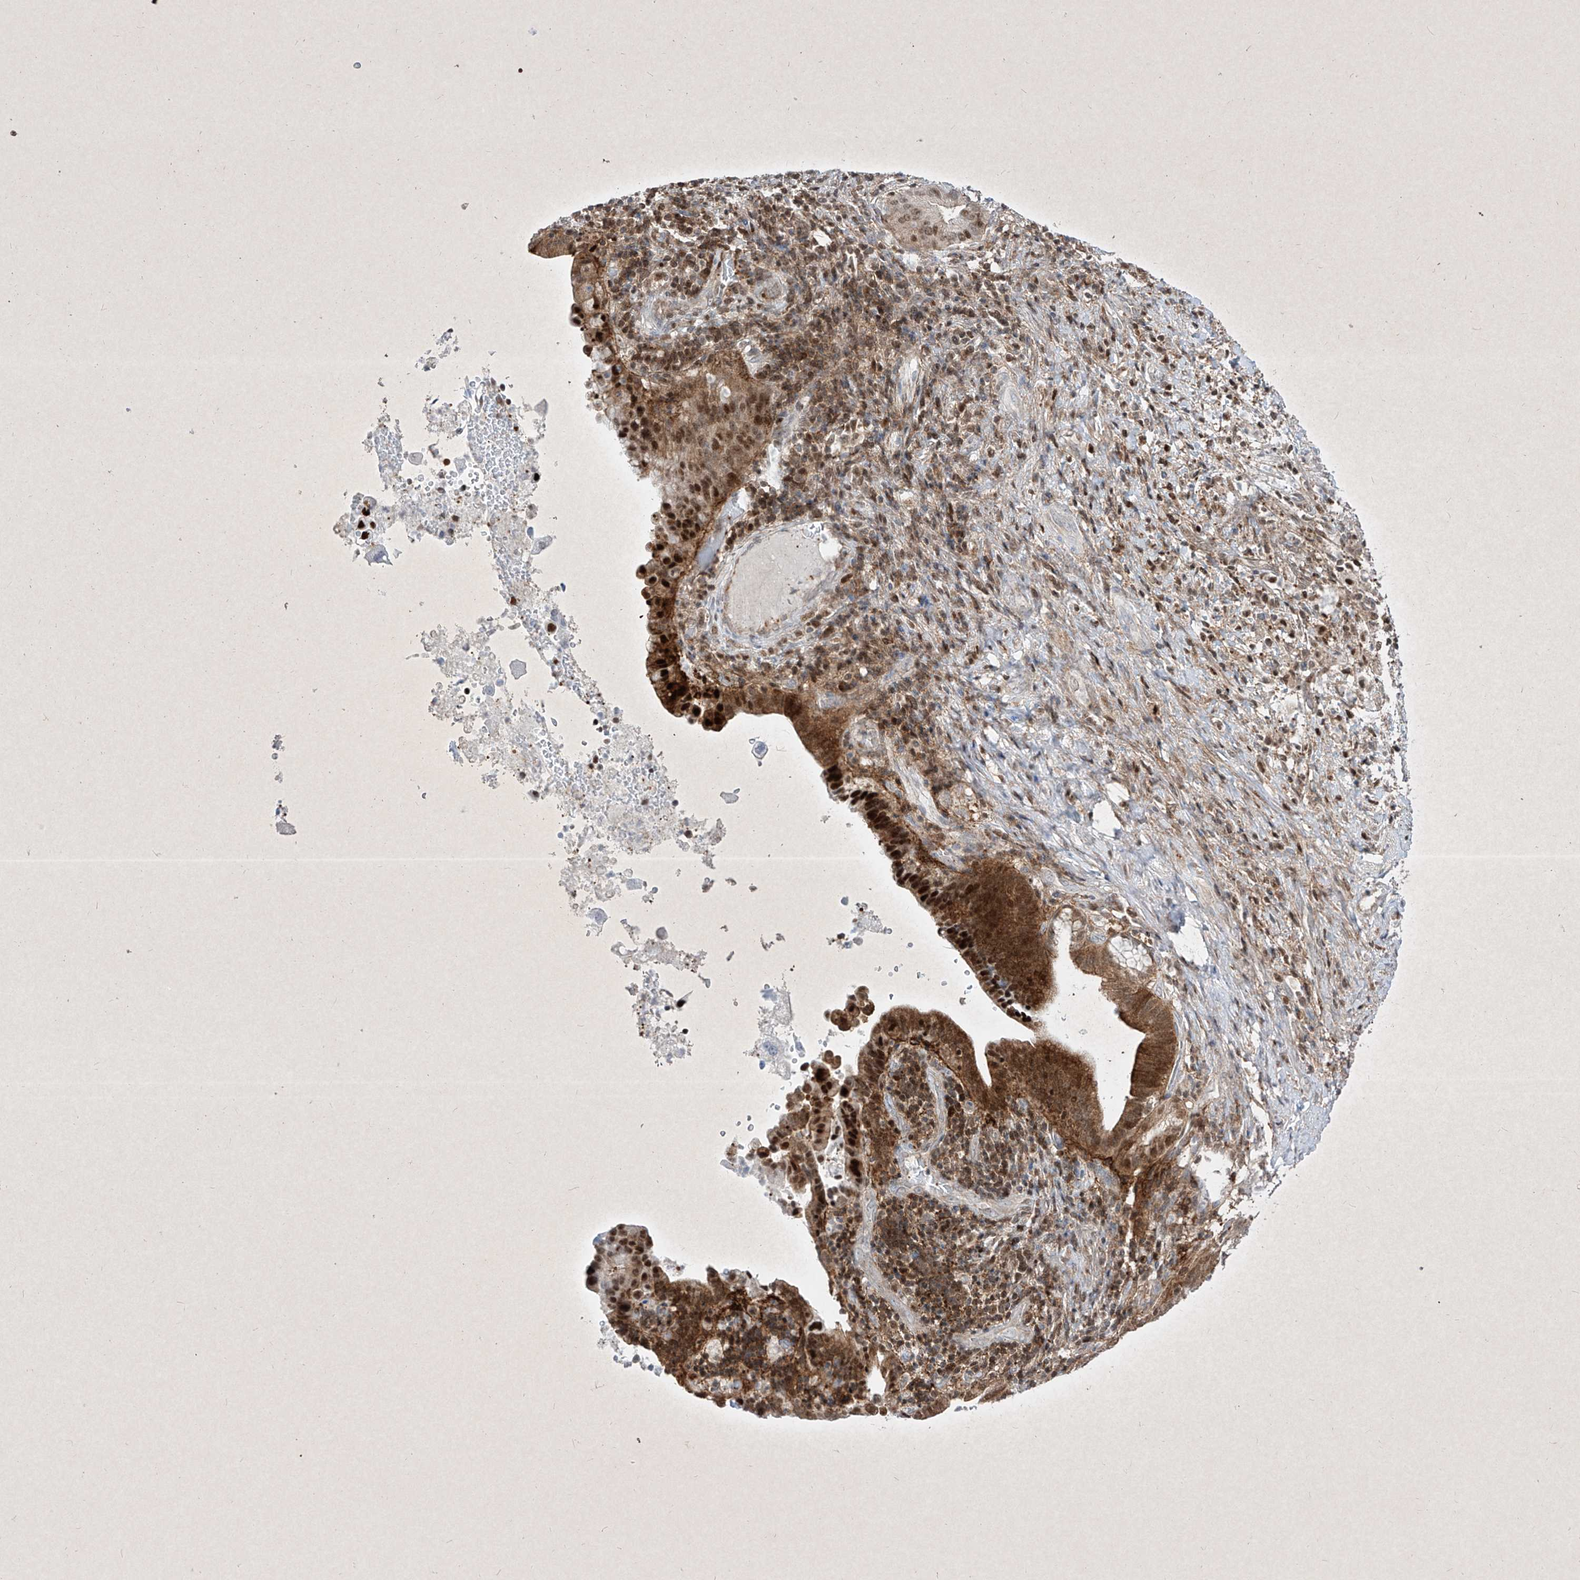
{"staining": {"intensity": "strong", "quantity": "25%-75%", "location": "cytoplasmic/membranous,nuclear"}, "tissue": "liver cancer", "cell_type": "Tumor cells", "image_type": "cancer", "snomed": [{"axis": "morphology", "description": "Cholangiocarcinoma"}, {"axis": "topography", "description": "Liver"}], "caption": "DAB immunohistochemical staining of liver cancer shows strong cytoplasmic/membranous and nuclear protein positivity in about 25%-75% of tumor cells.", "gene": "PSMB10", "patient": {"sex": "female", "age": 54}}